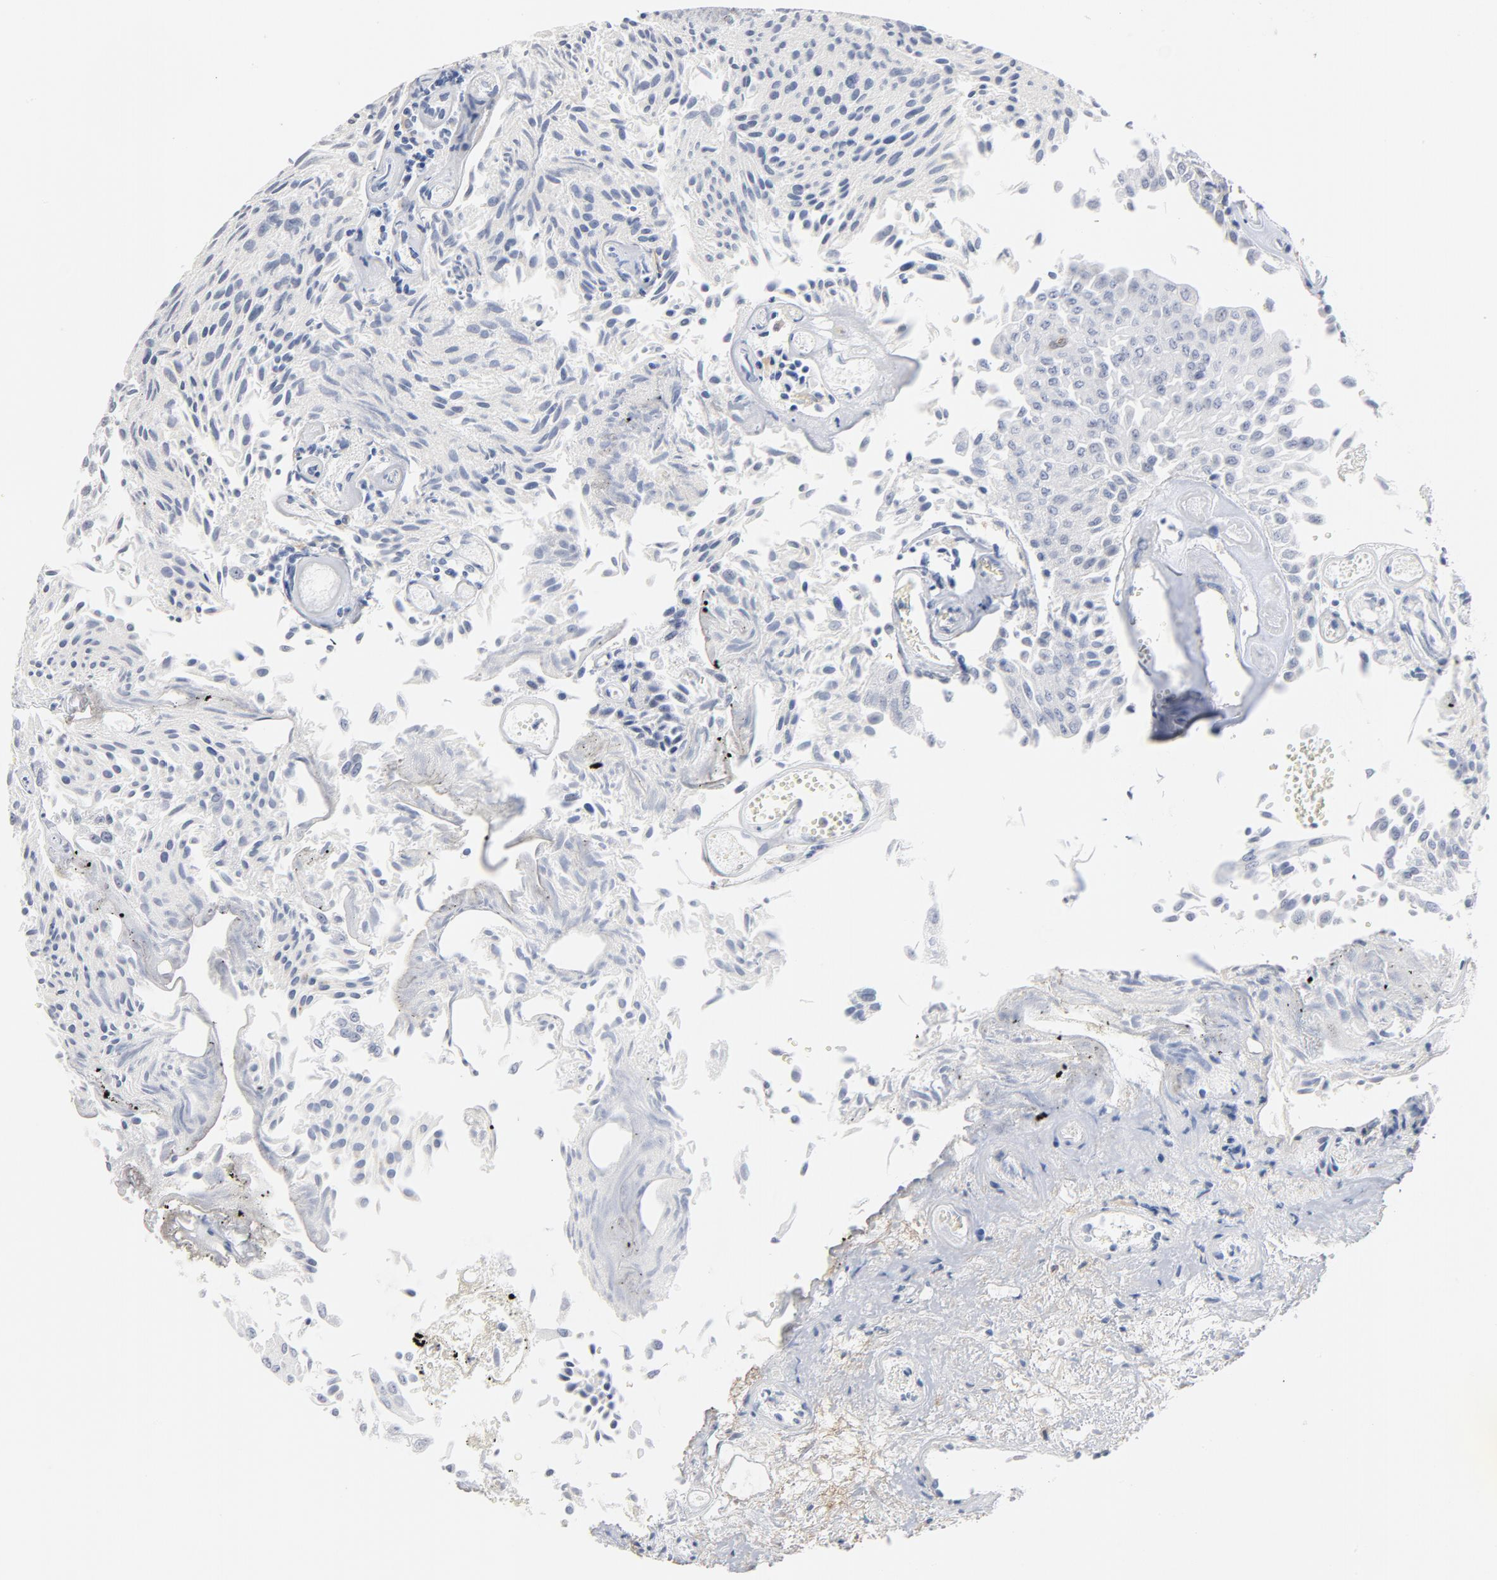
{"staining": {"intensity": "negative", "quantity": "none", "location": "none"}, "tissue": "urothelial cancer", "cell_type": "Tumor cells", "image_type": "cancer", "snomed": [{"axis": "morphology", "description": "Urothelial carcinoma, Low grade"}, {"axis": "topography", "description": "Urinary bladder"}], "caption": "Urothelial cancer was stained to show a protein in brown. There is no significant expression in tumor cells. (DAB IHC, high magnification).", "gene": "LTBP2", "patient": {"sex": "male", "age": 86}}